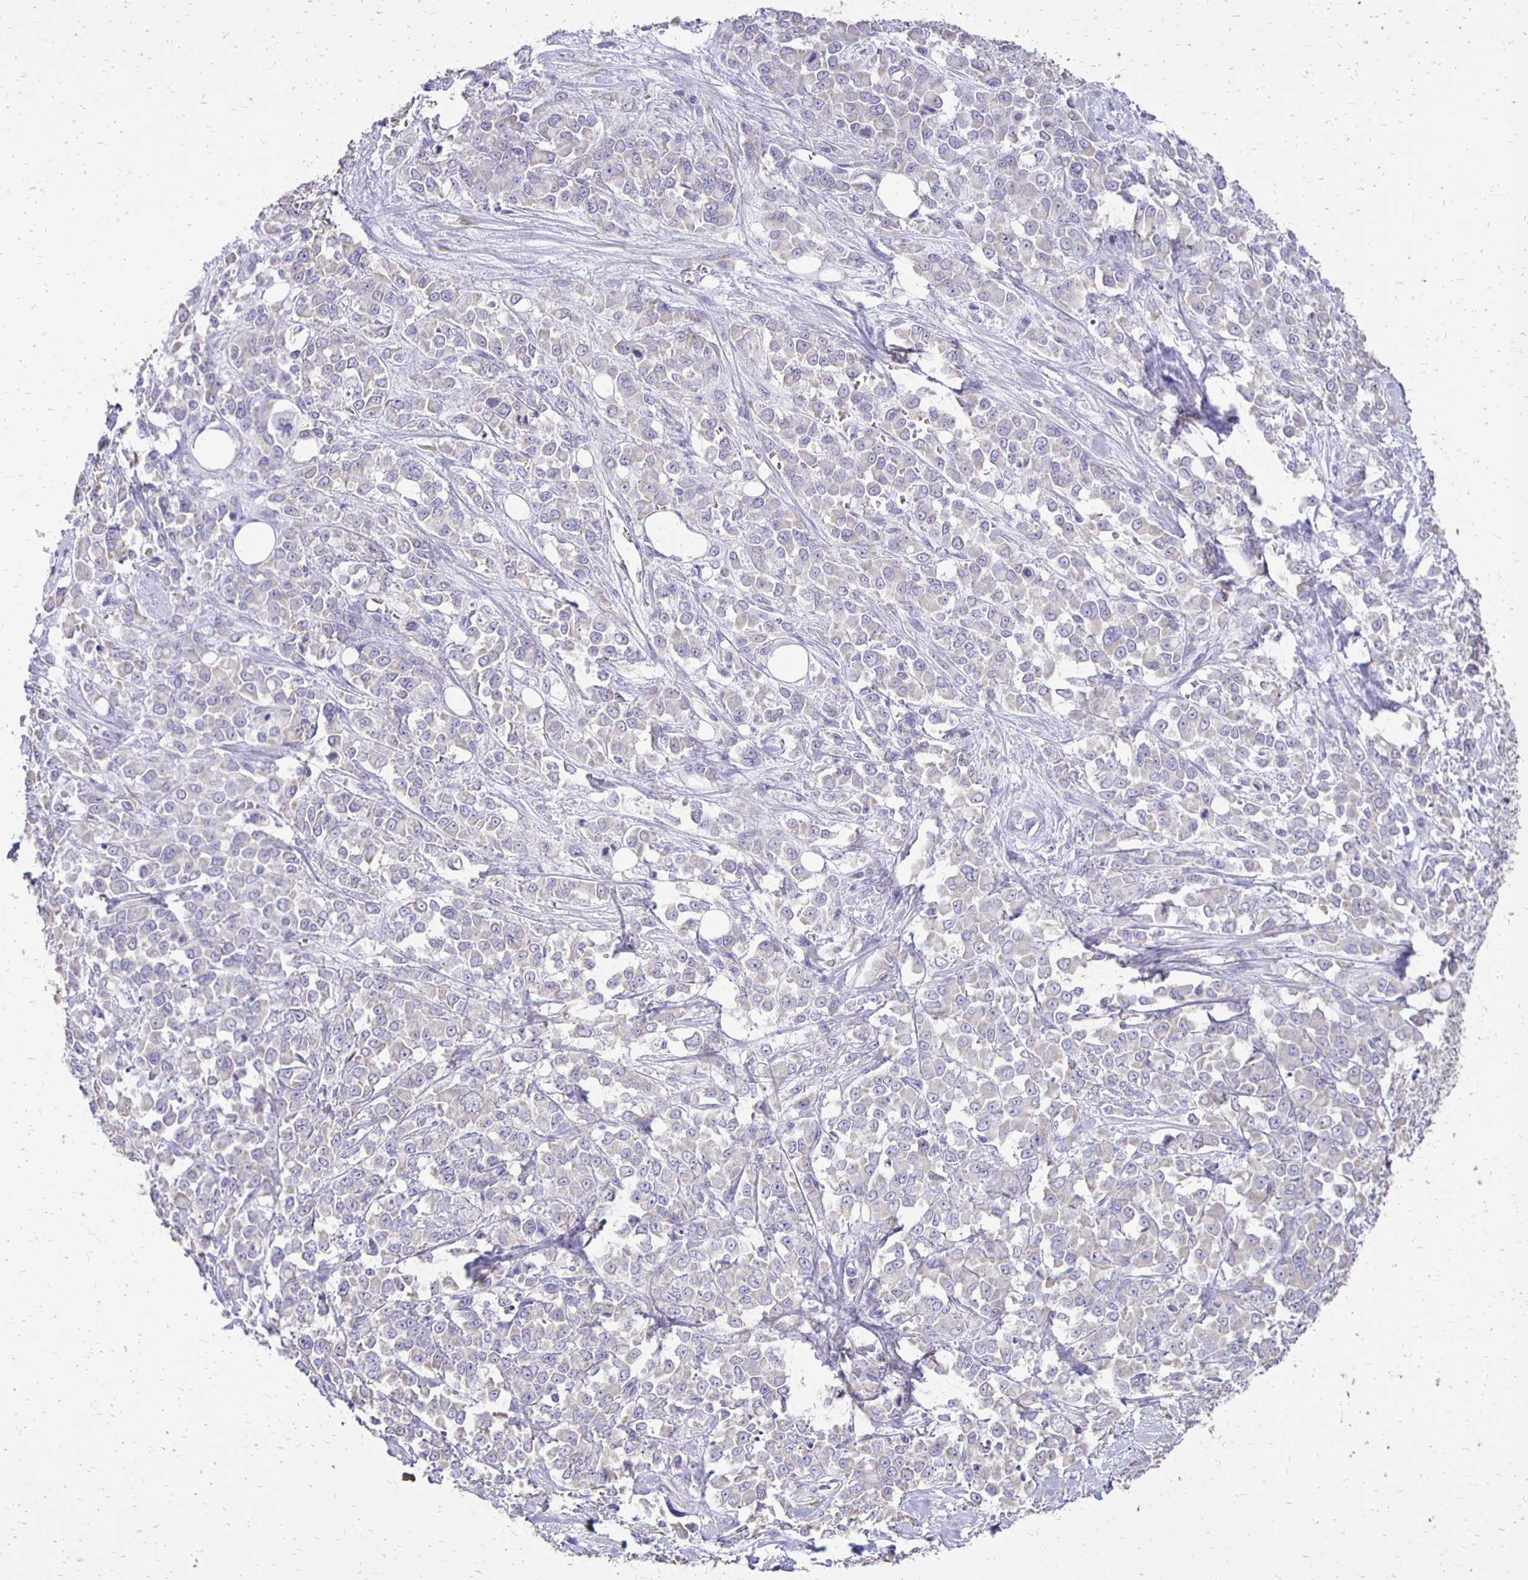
{"staining": {"intensity": "negative", "quantity": "none", "location": "none"}, "tissue": "stomach cancer", "cell_type": "Tumor cells", "image_type": "cancer", "snomed": [{"axis": "morphology", "description": "Adenocarcinoma, NOS"}, {"axis": "topography", "description": "Stomach"}], "caption": "The immunohistochemistry histopathology image has no significant expression in tumor cells of stomach cancer (adenocarcinoma) tissue.", "gene": "ANKRD45", "patient": {"sex": "female", "age": 76}}